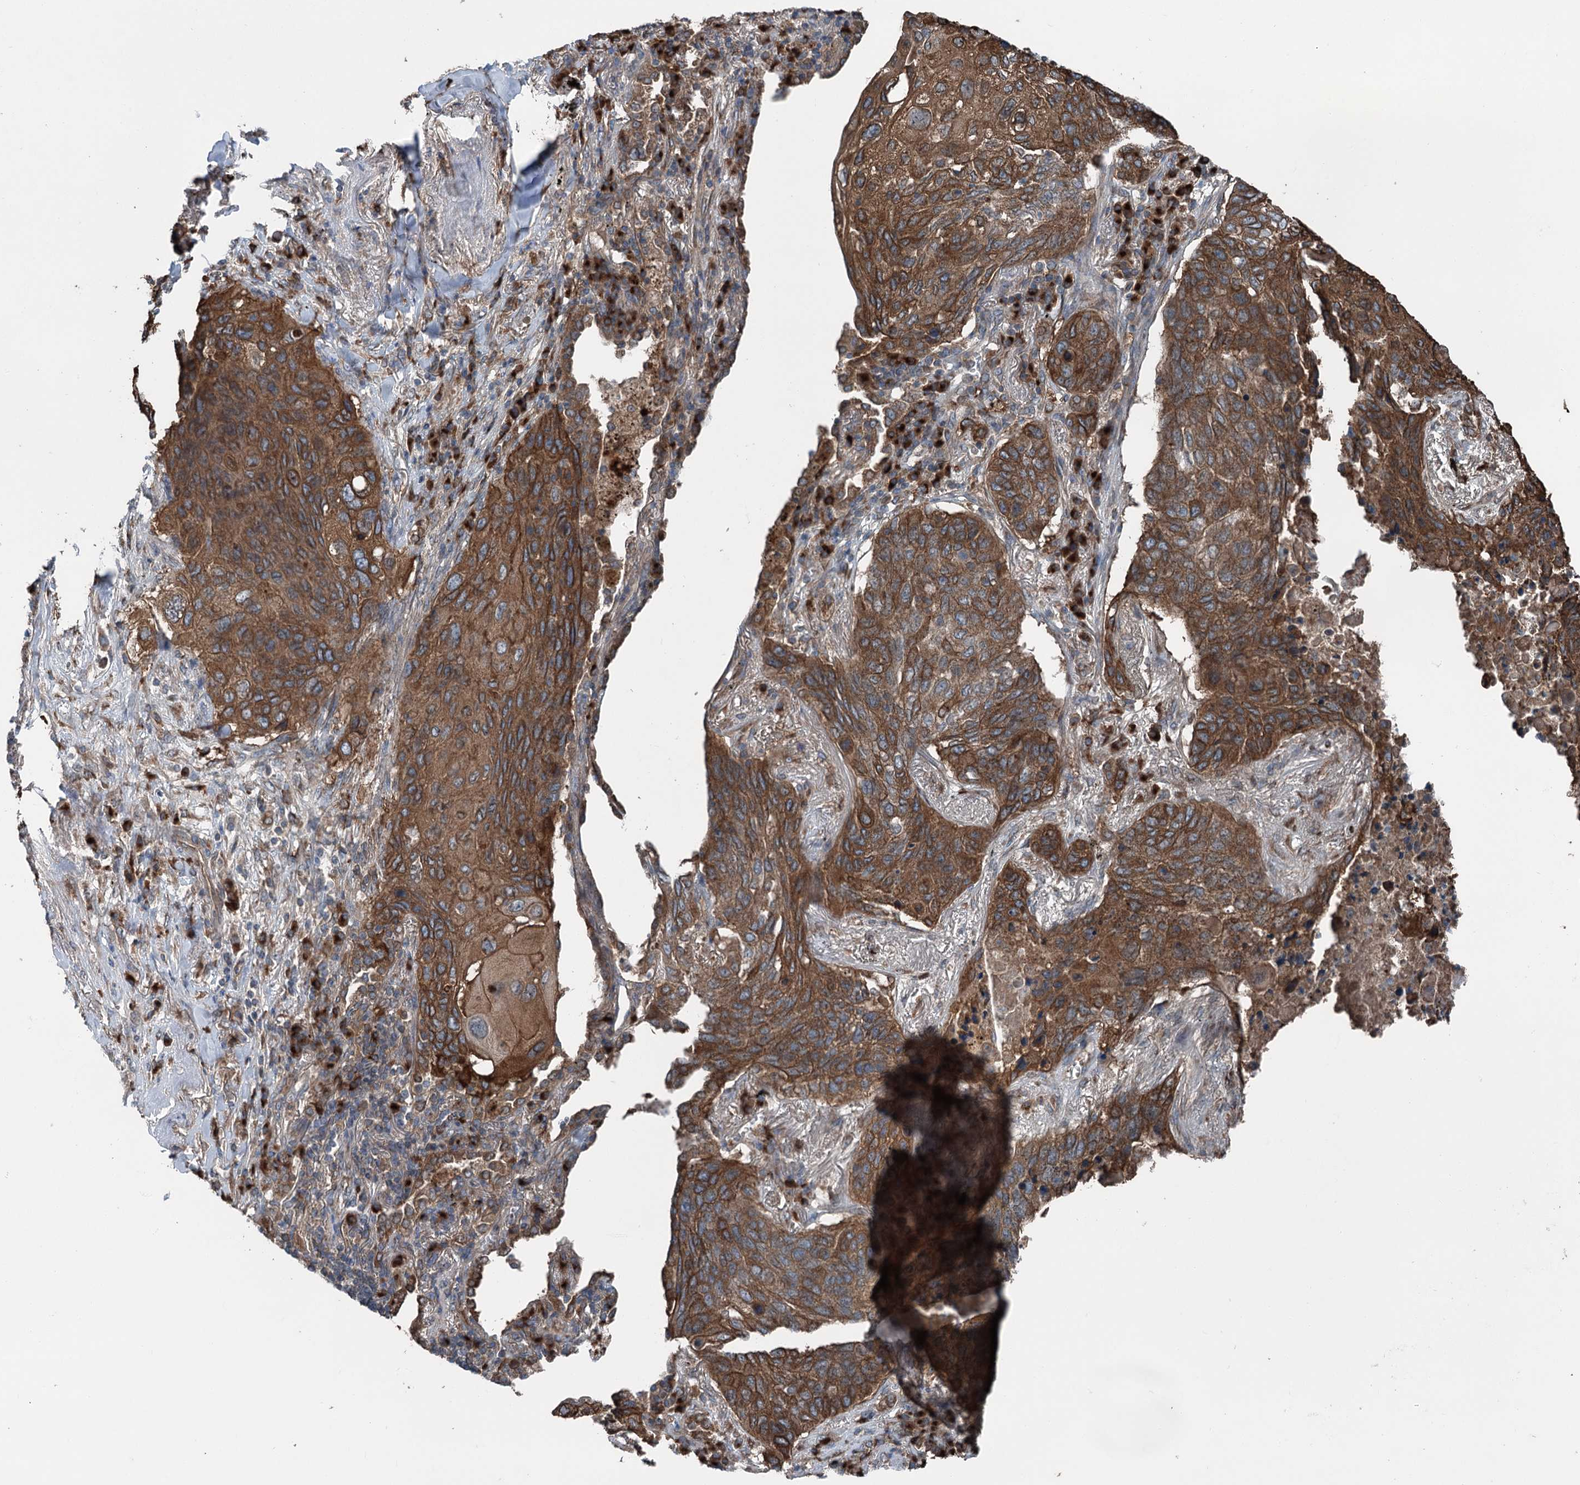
{"staining": {"intensity": "strong", "quantity": ">75%", "location": "cytoplasmic/membranous"}, "tissue": "lung cancer", "cell_type": "Tumor cells", "image_type": "cancer", "snomed": [{"axis": "morphology", "description": "Squamous cell carcinoma, NOS"}, {"axis": "topography", "description": "Lung"}], "caption": "This photomicrograph shows immunohistochemistry (IHC) staining of human lung cancer (squamous cell carcinoma), with high strong cytoplasmic/membranous positivity in approximately >75% of tumor cells.", "gene": "CALCOCO1", "patient": {"sex": "female", "age": 63}}